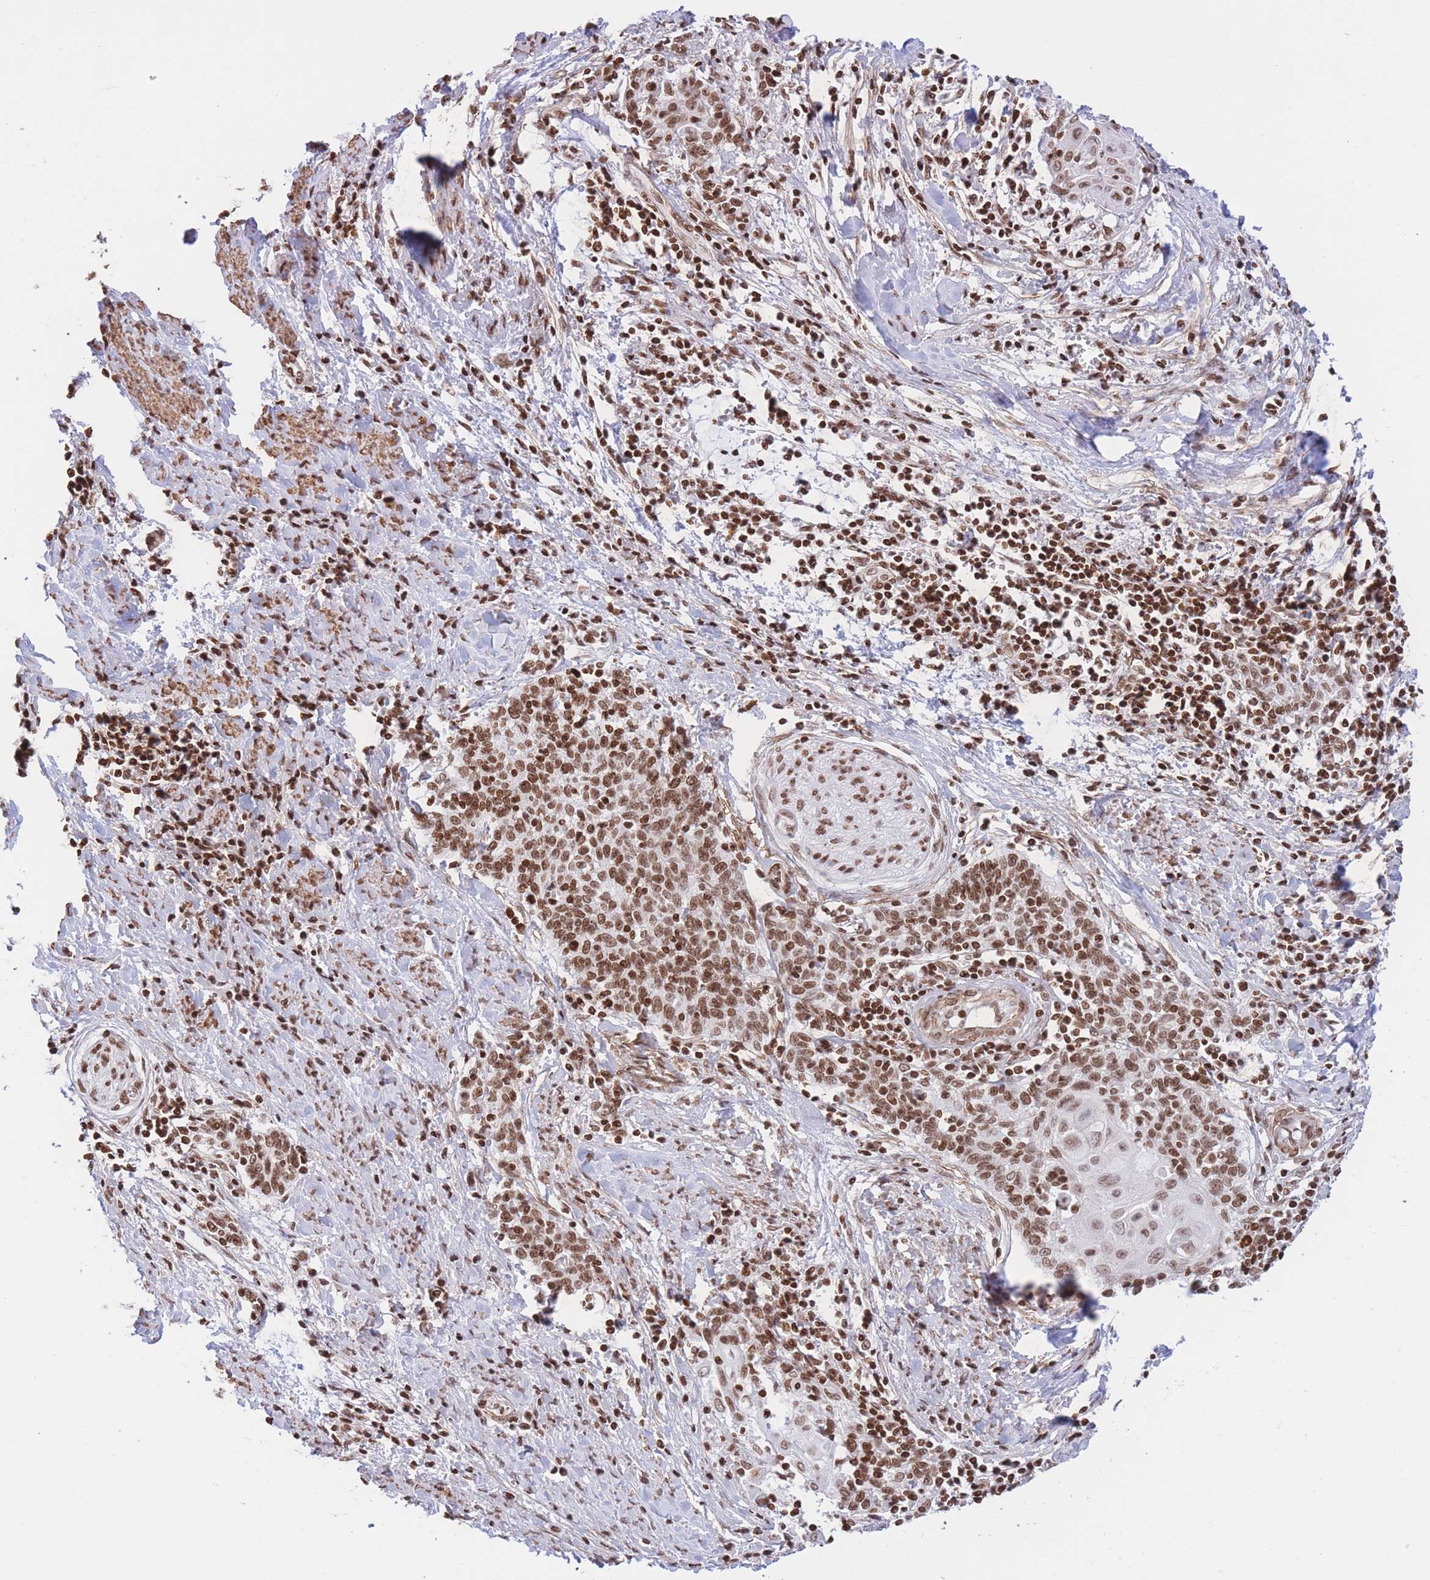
{"staining": {"intensity": "moderate", "quantity": ">75%", "location": "nuclear"}, "tissue": "cervical cancer", "cell_type": "Tumor cells", "image_type": "cancer", "snomed": [{"axis": "morphology", "description": "Squamous cell carcinoma, NOS"}, {"axis": "topography", "description": "Cervix"}], "caption": "Immunohistochemical staining of squamous cell carcinoma (cervical) shows medium levels of moderate nuclear staining in approximately >75% of tumor cells. The protein is stained brown, and the nuclei are stained in blue (DAB (3,3'-diaminobenzidine) IHC with brightfield microscopy, high magnification).", "gene": "H2BC11", "patient": {"sex": "female", "age": 39}}